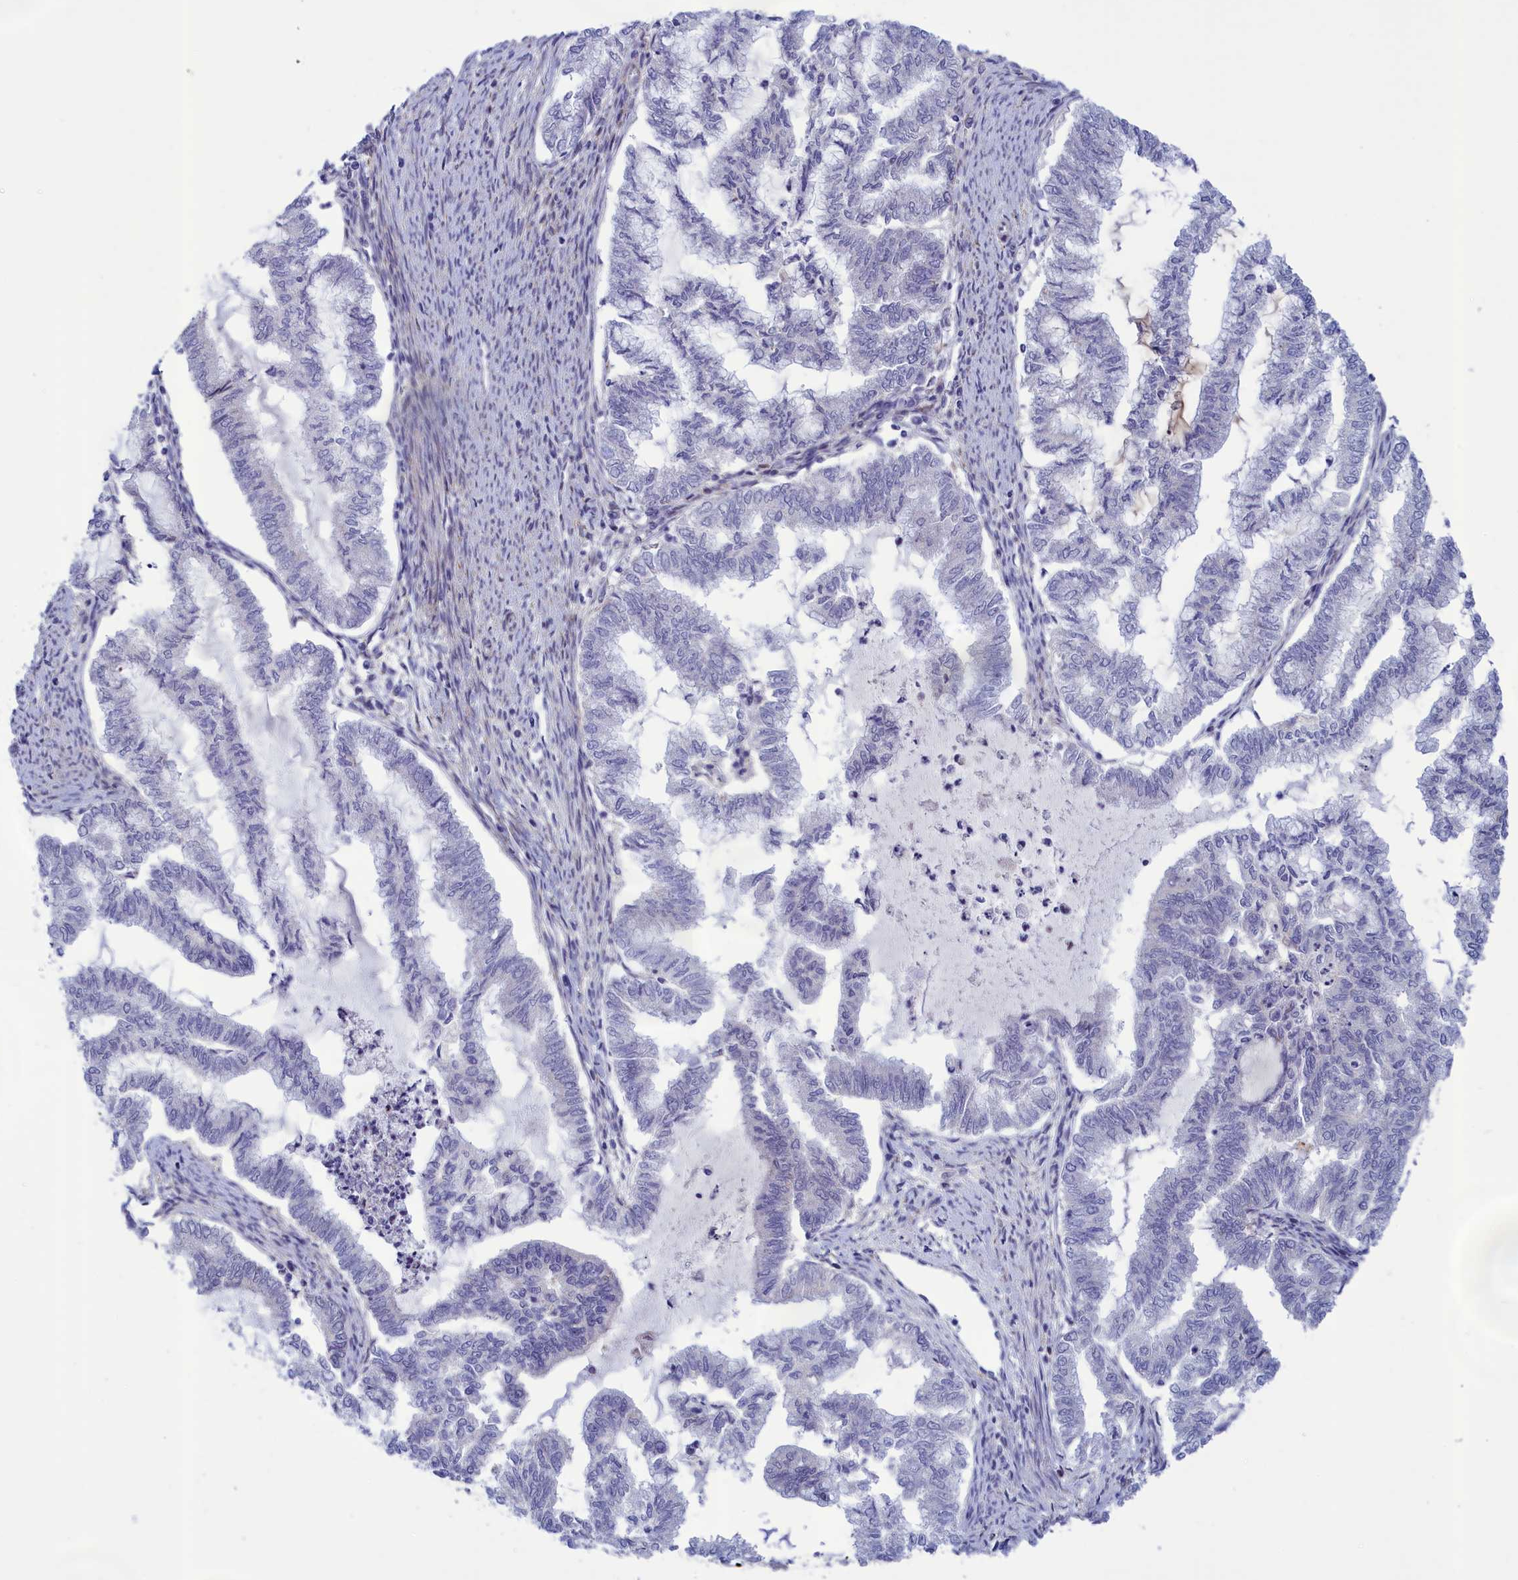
{"staining": {"intensity": "negative", "quantity": "none", "location": "none"}, "tissue": "endometrial cancer", "cell_type": "Tumor cells", "image_type": "cancer", "snomed": [{"axis": "morphology", "description": "Adenocarcinoma, NOS"}, {"axis": "topography", "description": "Endometrium"}], "caption": "Immunohistochemical staining of endometrial cancer exhibits no significant expression in tumor cells.", "gene": "CORO2A", "patient": {"sex": "female", "age": 79}}